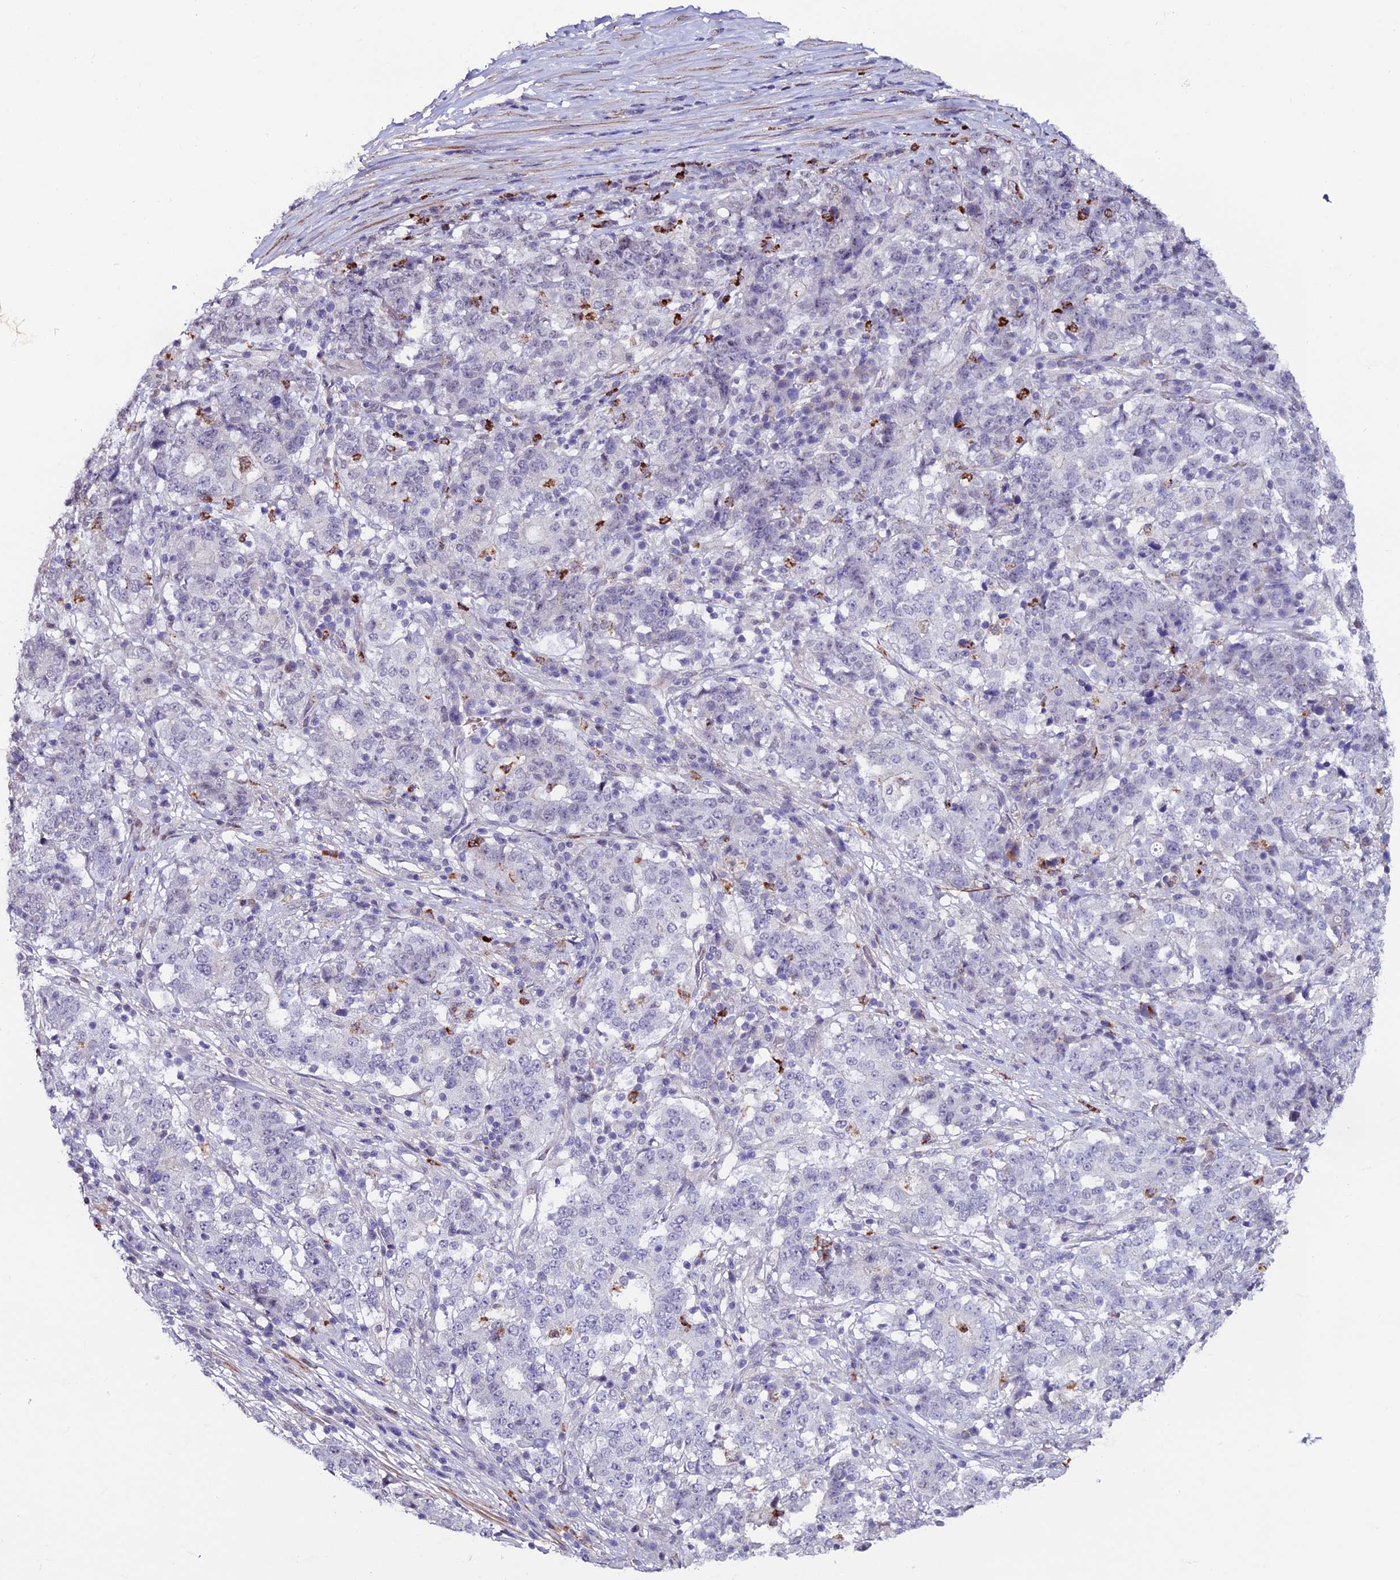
{"staining": {"intensity": "negative", "quantity": "none", "location": "none"}, "tissue": "stomach cancer", "cell_type": "Tumor cells", "image_type": "cancer", "snomed": [{"axis": "morphology", "description": "Adenocarcinoma, NOS"}, {"axis": "topography", "description": "Stomach"}], "caption": "Photomicrograph shows no protein positivity in tumor cells of adenocarcinoma (stomach) tissue.", "gene": "COL6A6", "patient": {"sex": "male", "age": 59}}